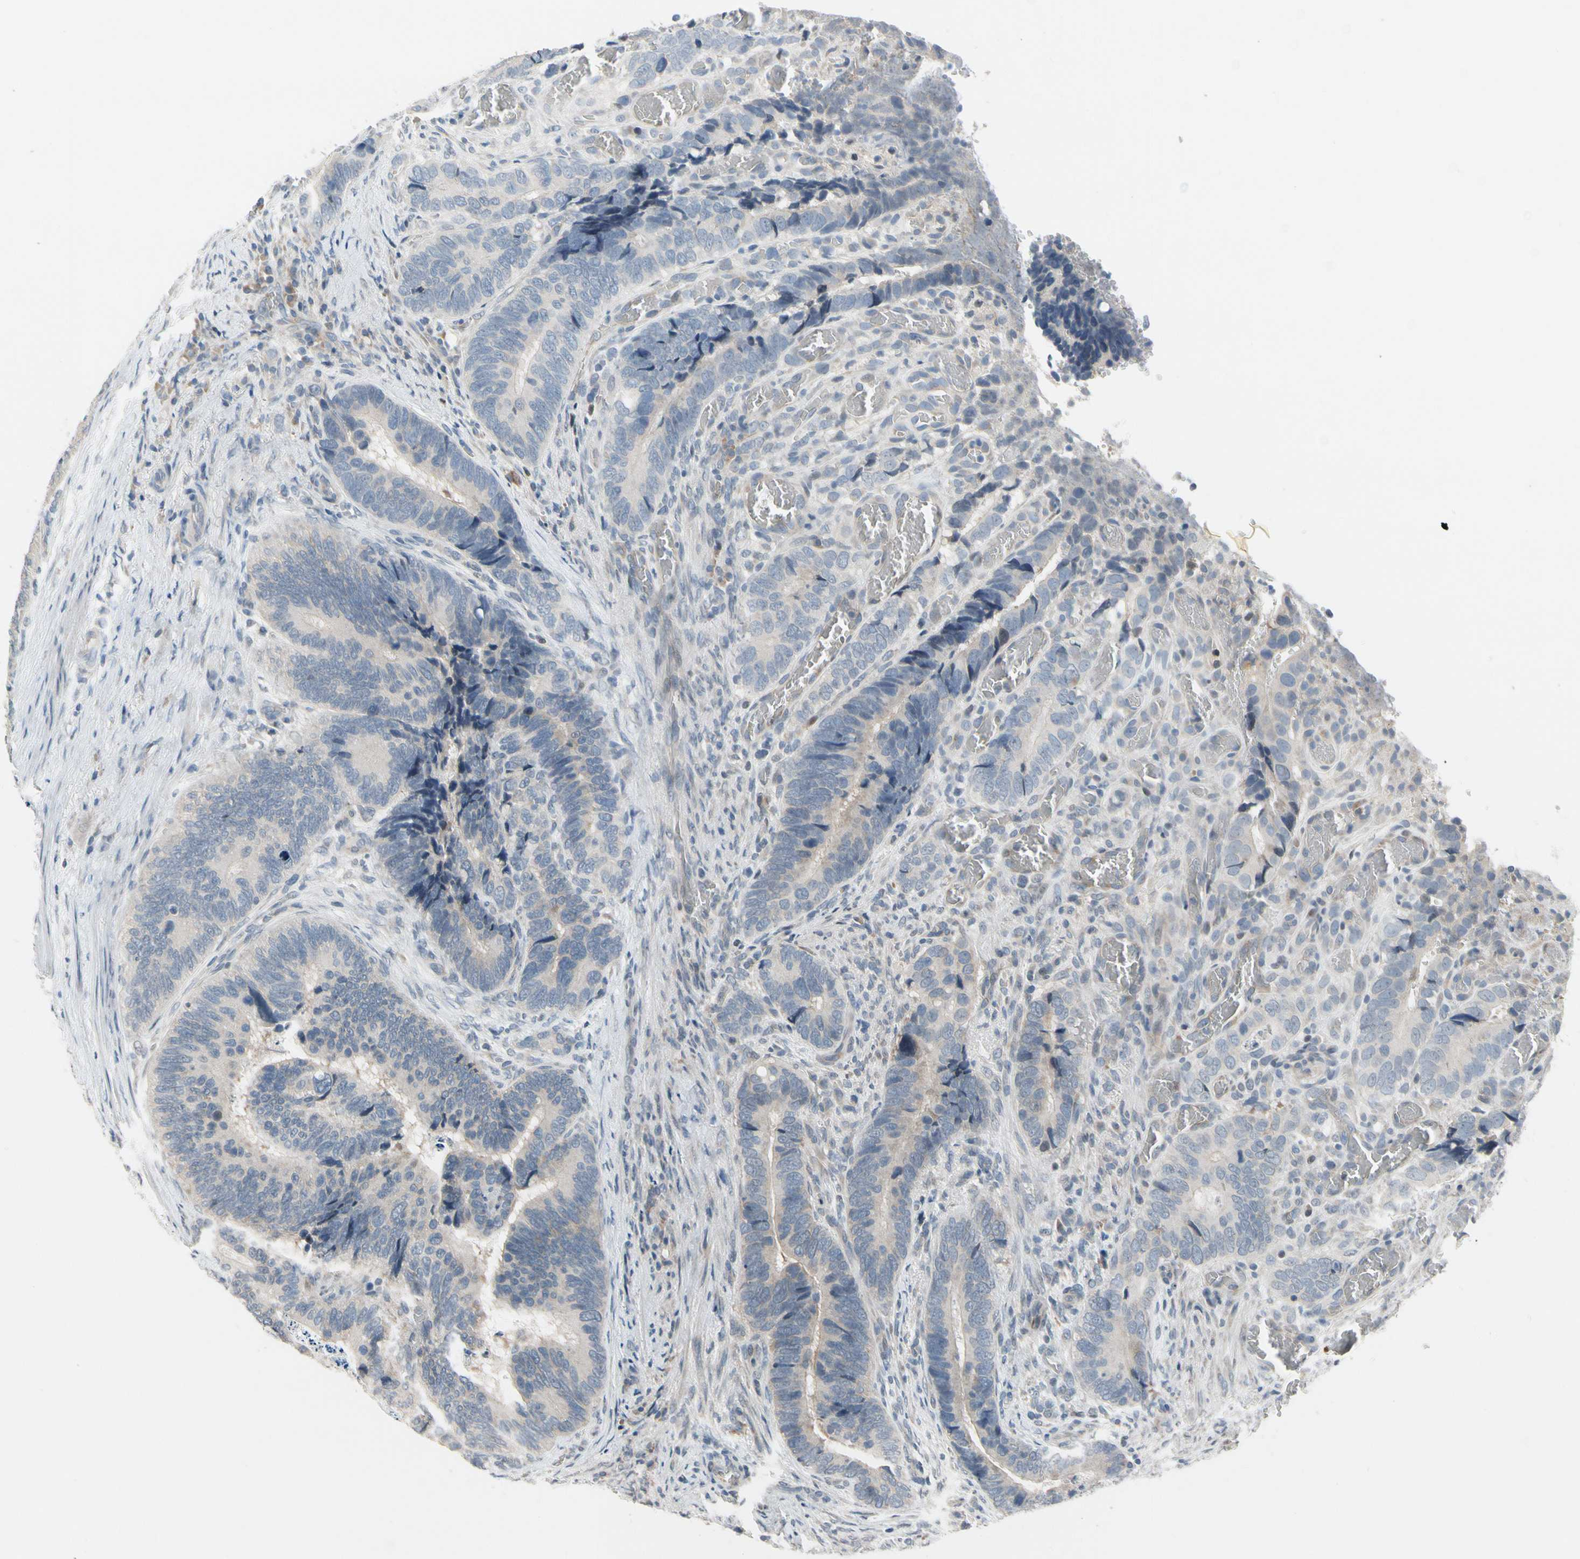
{"staining": {"intensity": "weak", "quantity": "<25%", "location": "cytoplasmic/membranous"}, "tissue": "colorectal cancer", "cell_type": "Tumor cells", "image_type": "cancer", "snomed": [{"axis": "morphology", "description": "Adenocarcinoma, NOS"}, {"axis": "topography", "description": "Colon"}], "caption": "Human colorectal adenocarcinoma stained for a protein using immunohistochemistry (IHC) displays no positivity in tumor cells.", "gene": "PIP5K1B", "patient": {"sex": "male", "age": 72}}